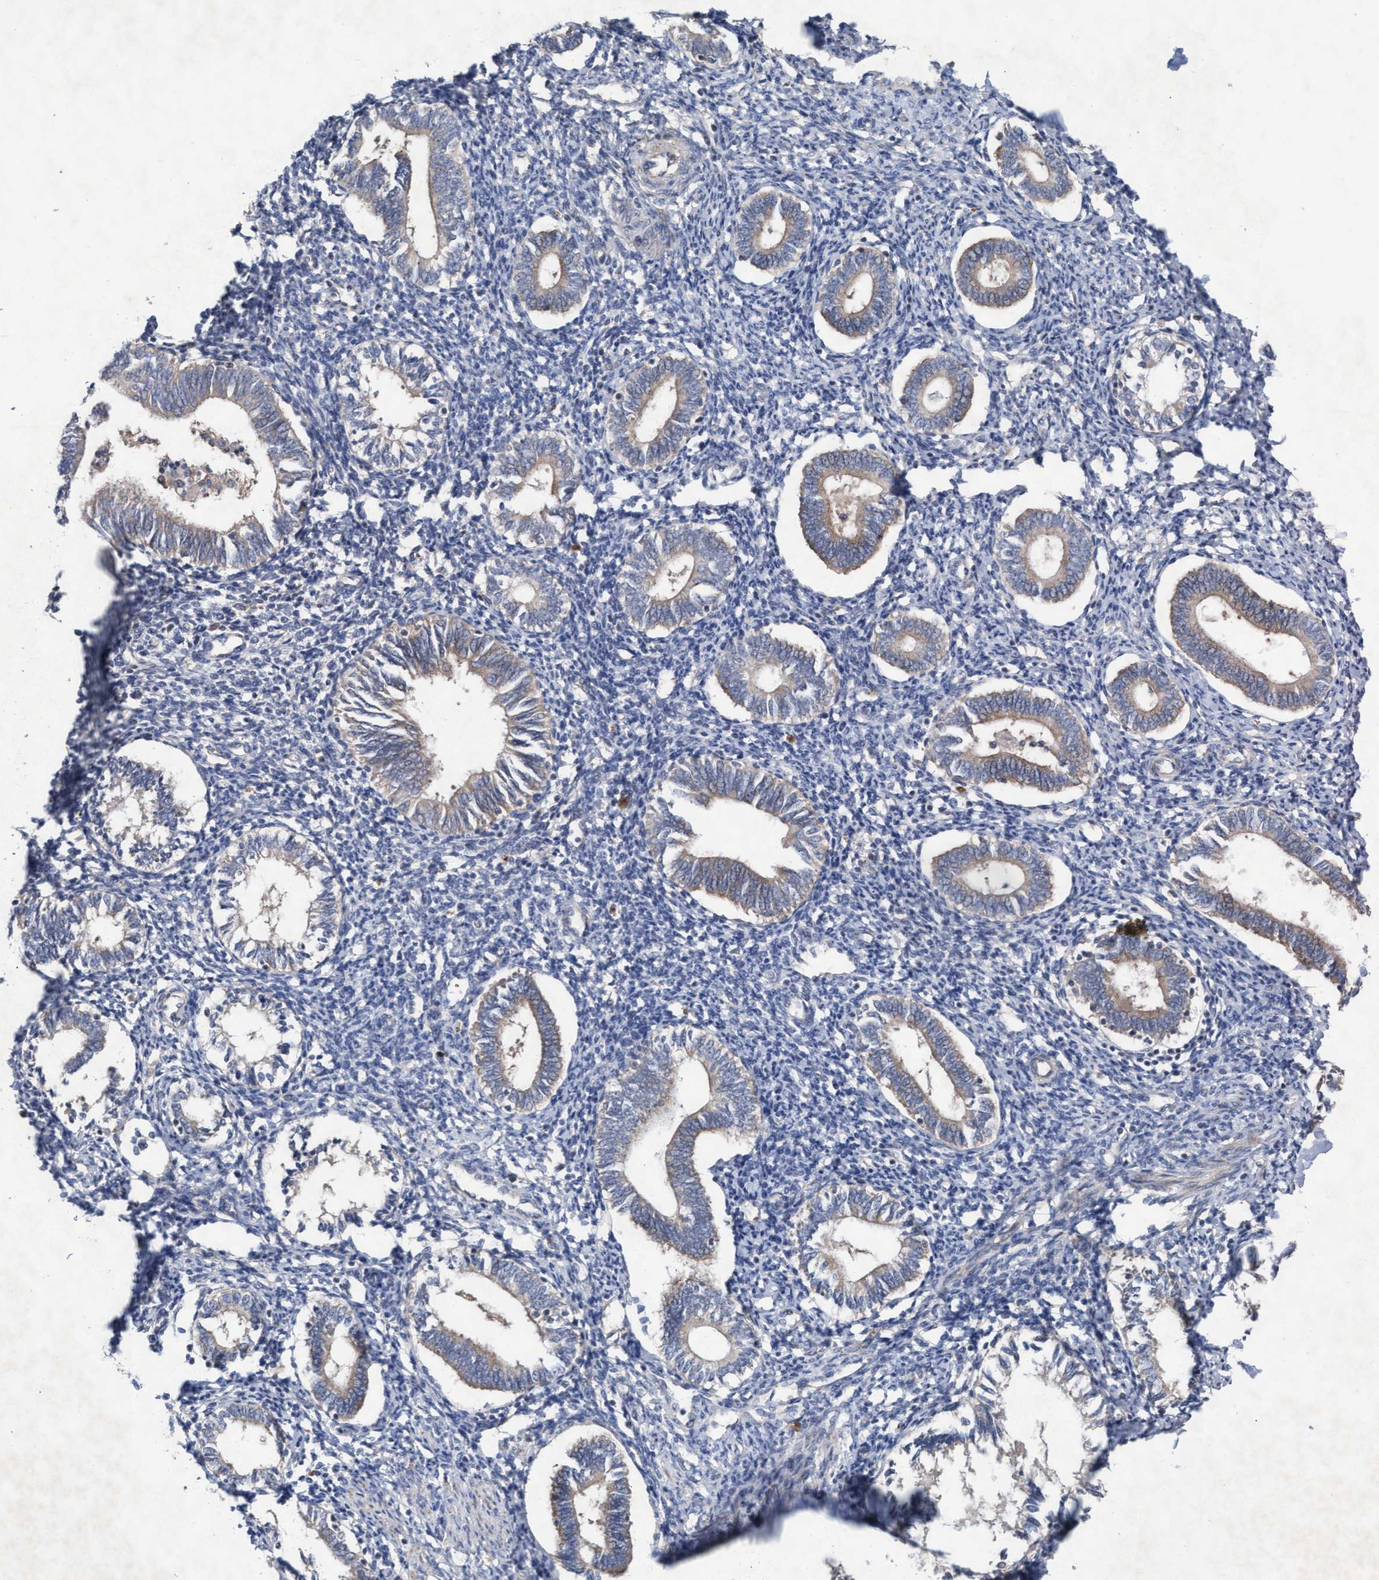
{"staining": {"intensity": "negative", "quantity": "none", "location": "none"}, "tissue": "endometrium", "cell_type": "Cells in endometrial stroma", "image_type": "normal", "snomed": [{"axis": "morphology", "description": "Normal tissue, NOS"}, {"axis": "topography", "description": "Endometrium"}], "caption": "Immunohistochemistry (IHC) of unremarkable endometrium demonstrates no expression in cells in endometrial stroma.", "gene": "ABCF2", "patient": {"sex": "female", "age": 41}}